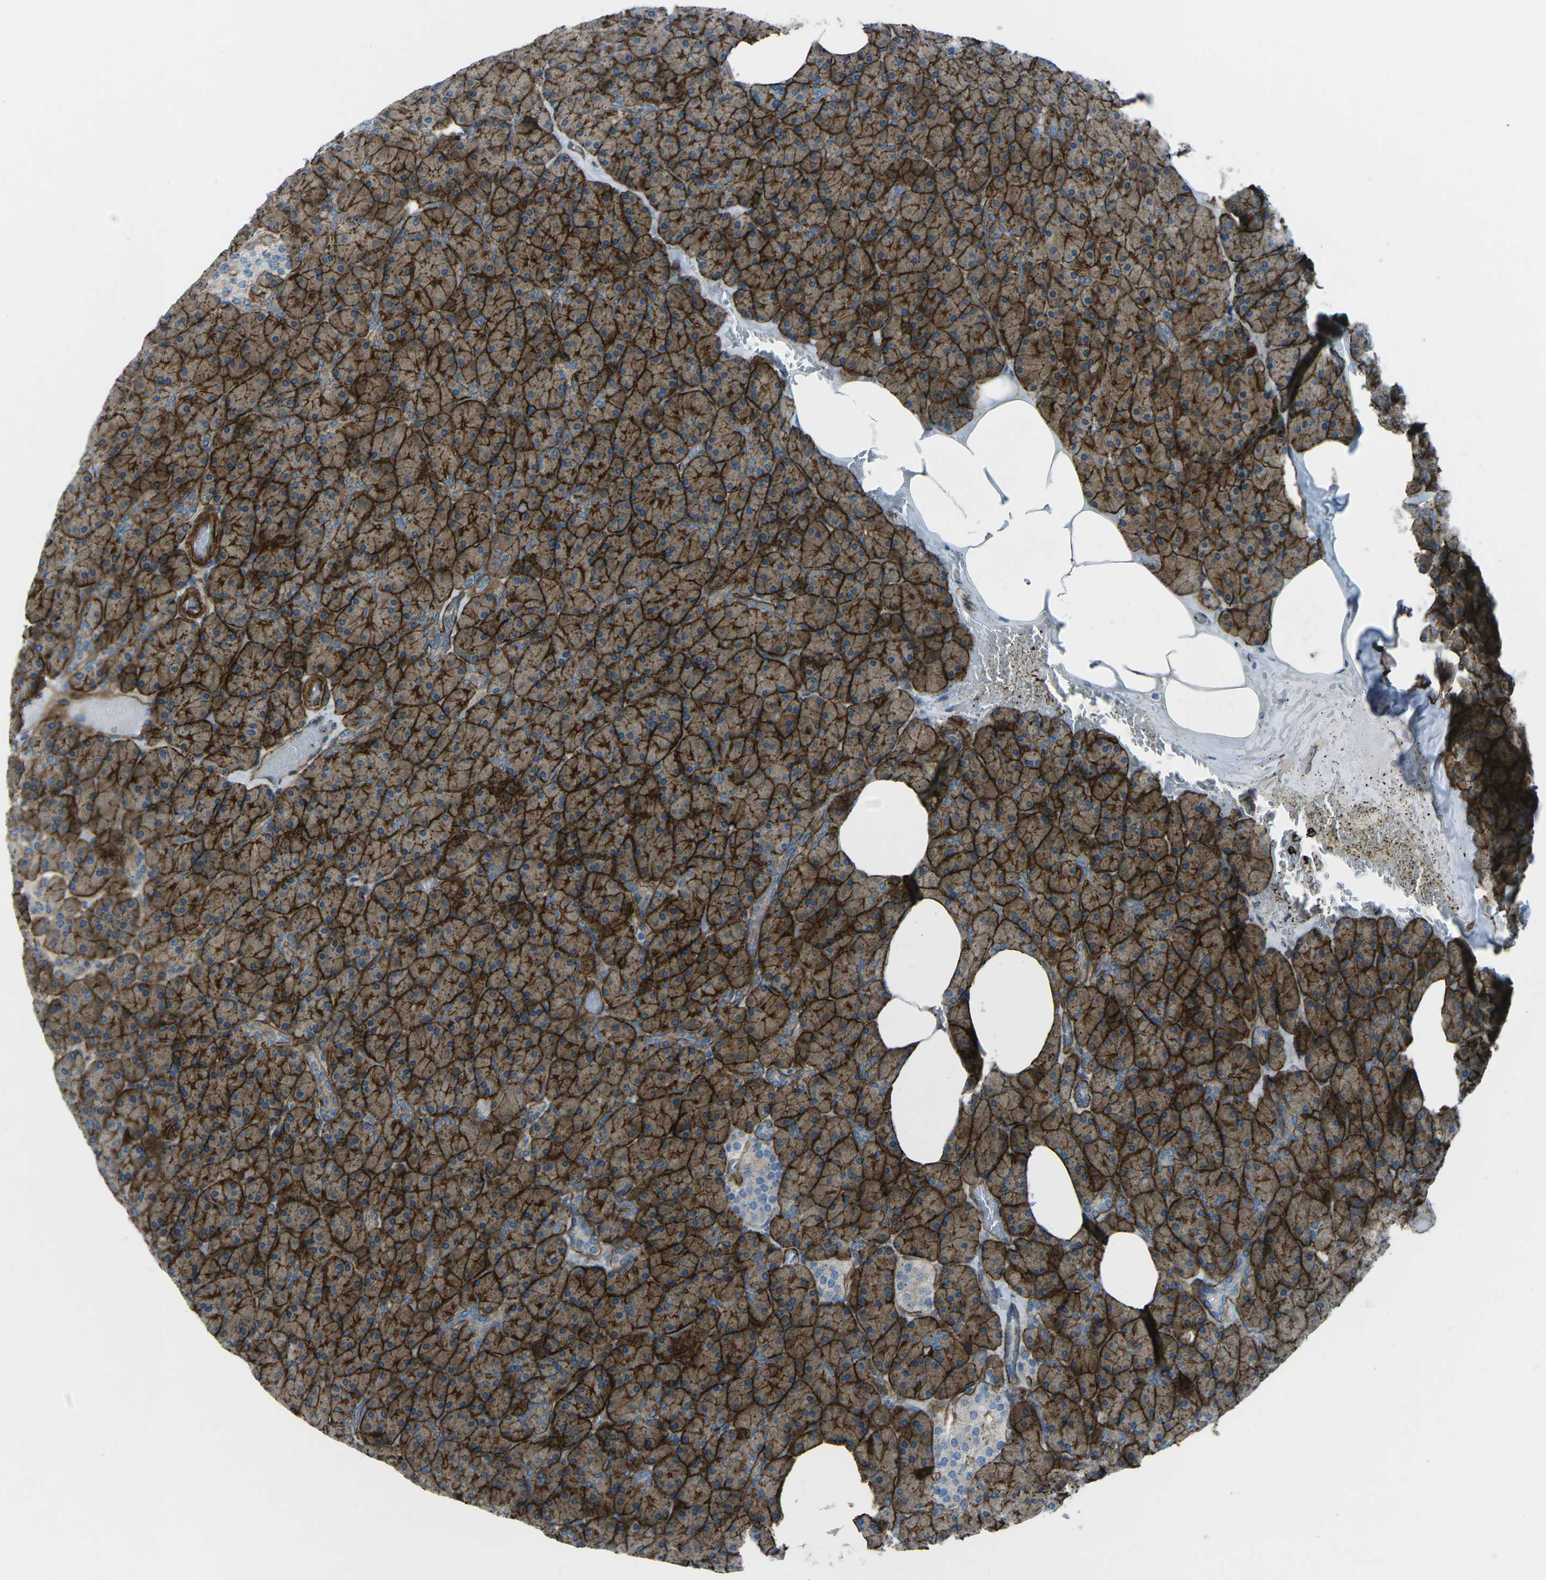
{"staining": {"intensity": "strong", "quantity": ">75%", "location": "cytoplasmic/membranous"}, "tissue": "pancreas", "cell_type": "Exocrine glandular cells", "image_type": "normal", "snomed": [{"axis": "morphology", "description": "Normal tissue, NOS"}, {"axis": "topography", "description": "Pancreas"}], "caption": "Strong cytoplasmic/membranous positivity for a protein is identified in about >75% of exocrine glandular cells of normal pancreas using immunohistochemistry.", "gene": "UTRN", "patient": {"sex": "female", "age": 35}}